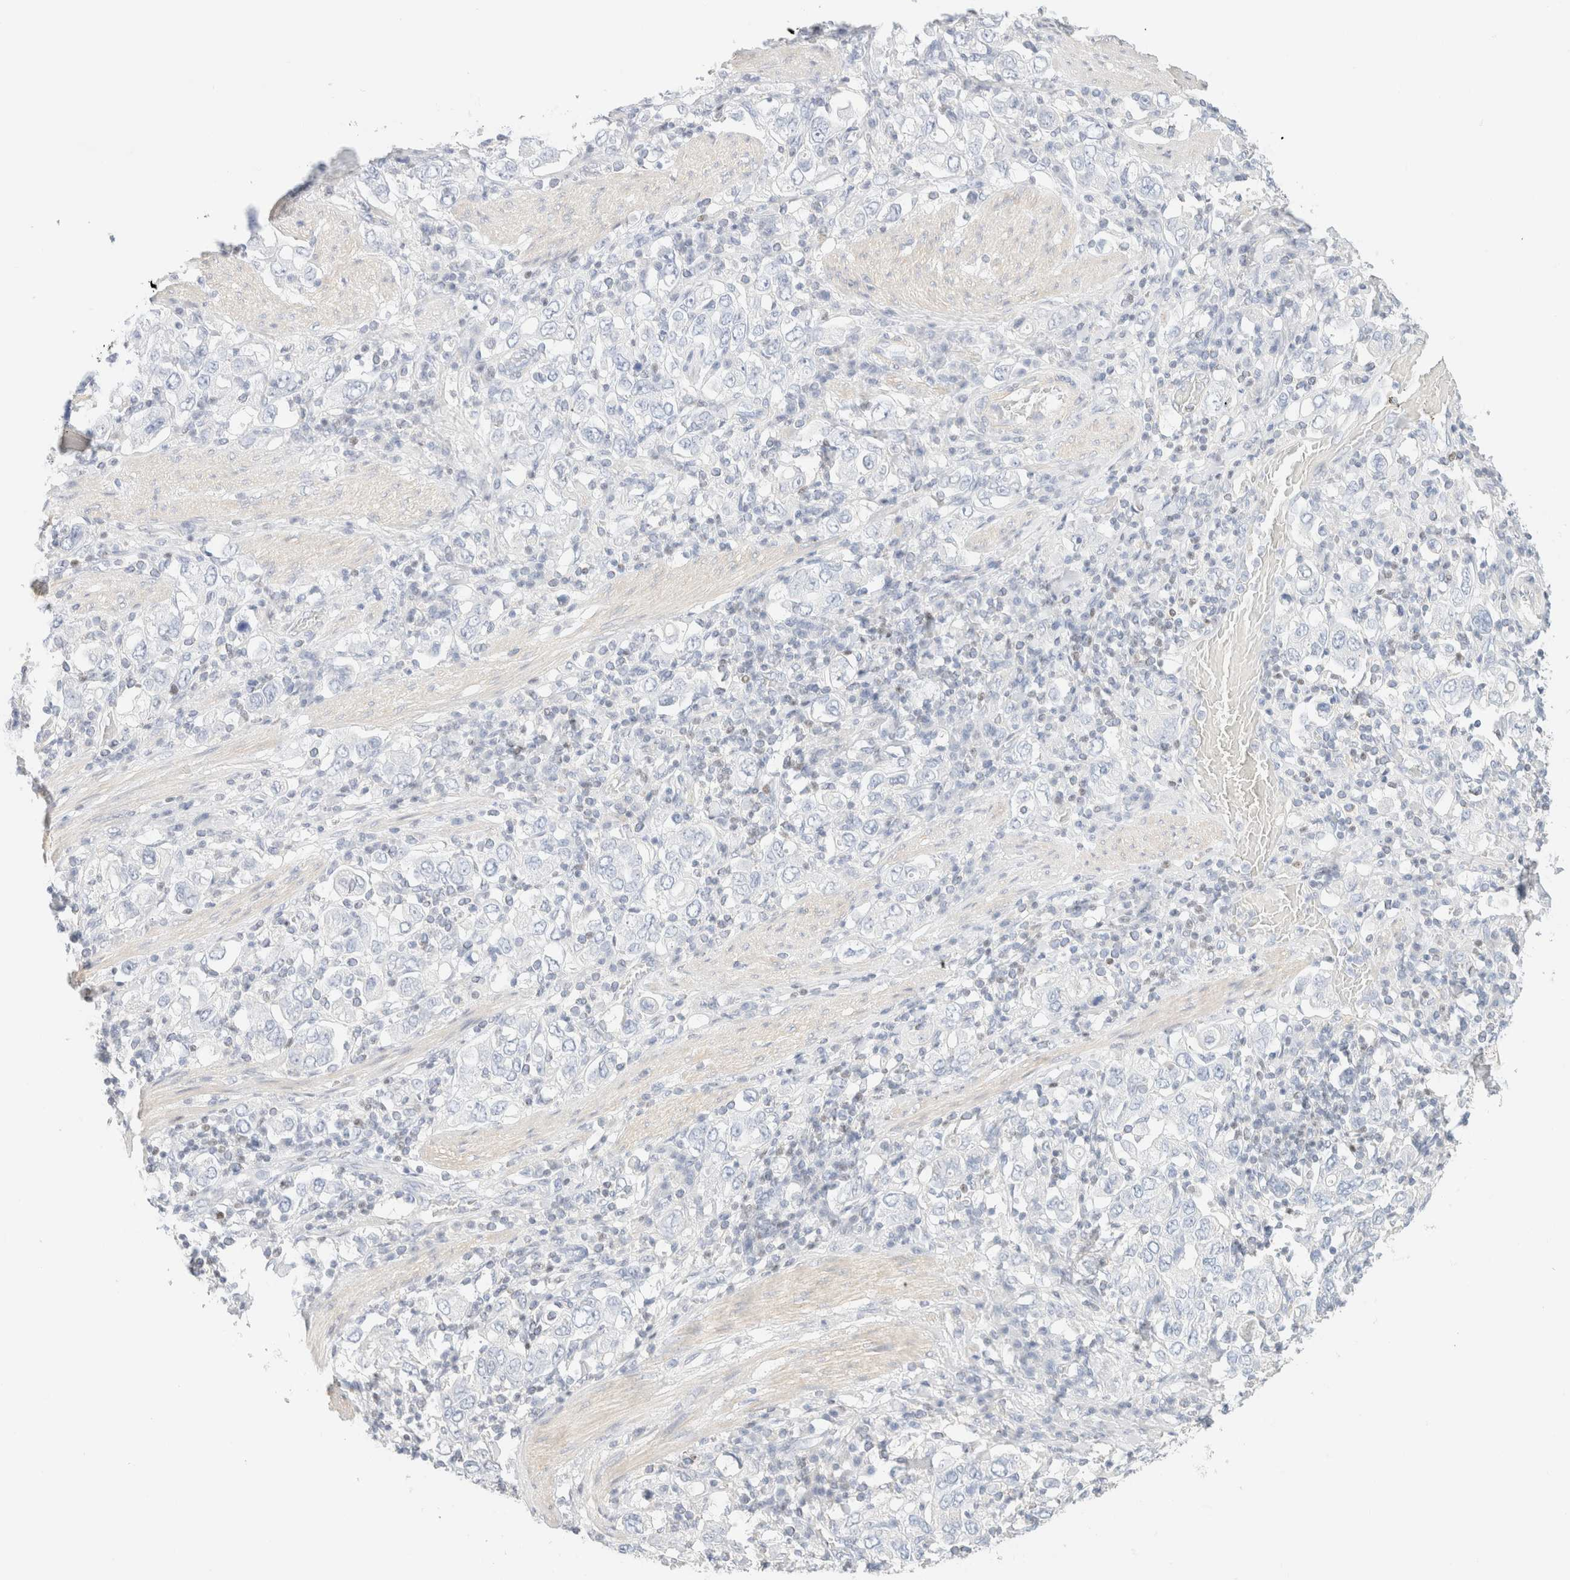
{"staining": {"intensity": "negative", "quantity": "none", "location": "none"}, "tissue": "stomach cancer", "cell_type": "Tumor cells", "image_type": "cancer", "snomed": [{"axis": "morphology", "description": "Adenocarcinoma, NOS"}, {"axis": "topography", "description": "Stomach, upper"}], "caption": "Tumor cells show no significant protein staining in adenocarcinoma (stomach).", "gene": "IKZF3", "patient": {"sex": "male", "age": 62}}